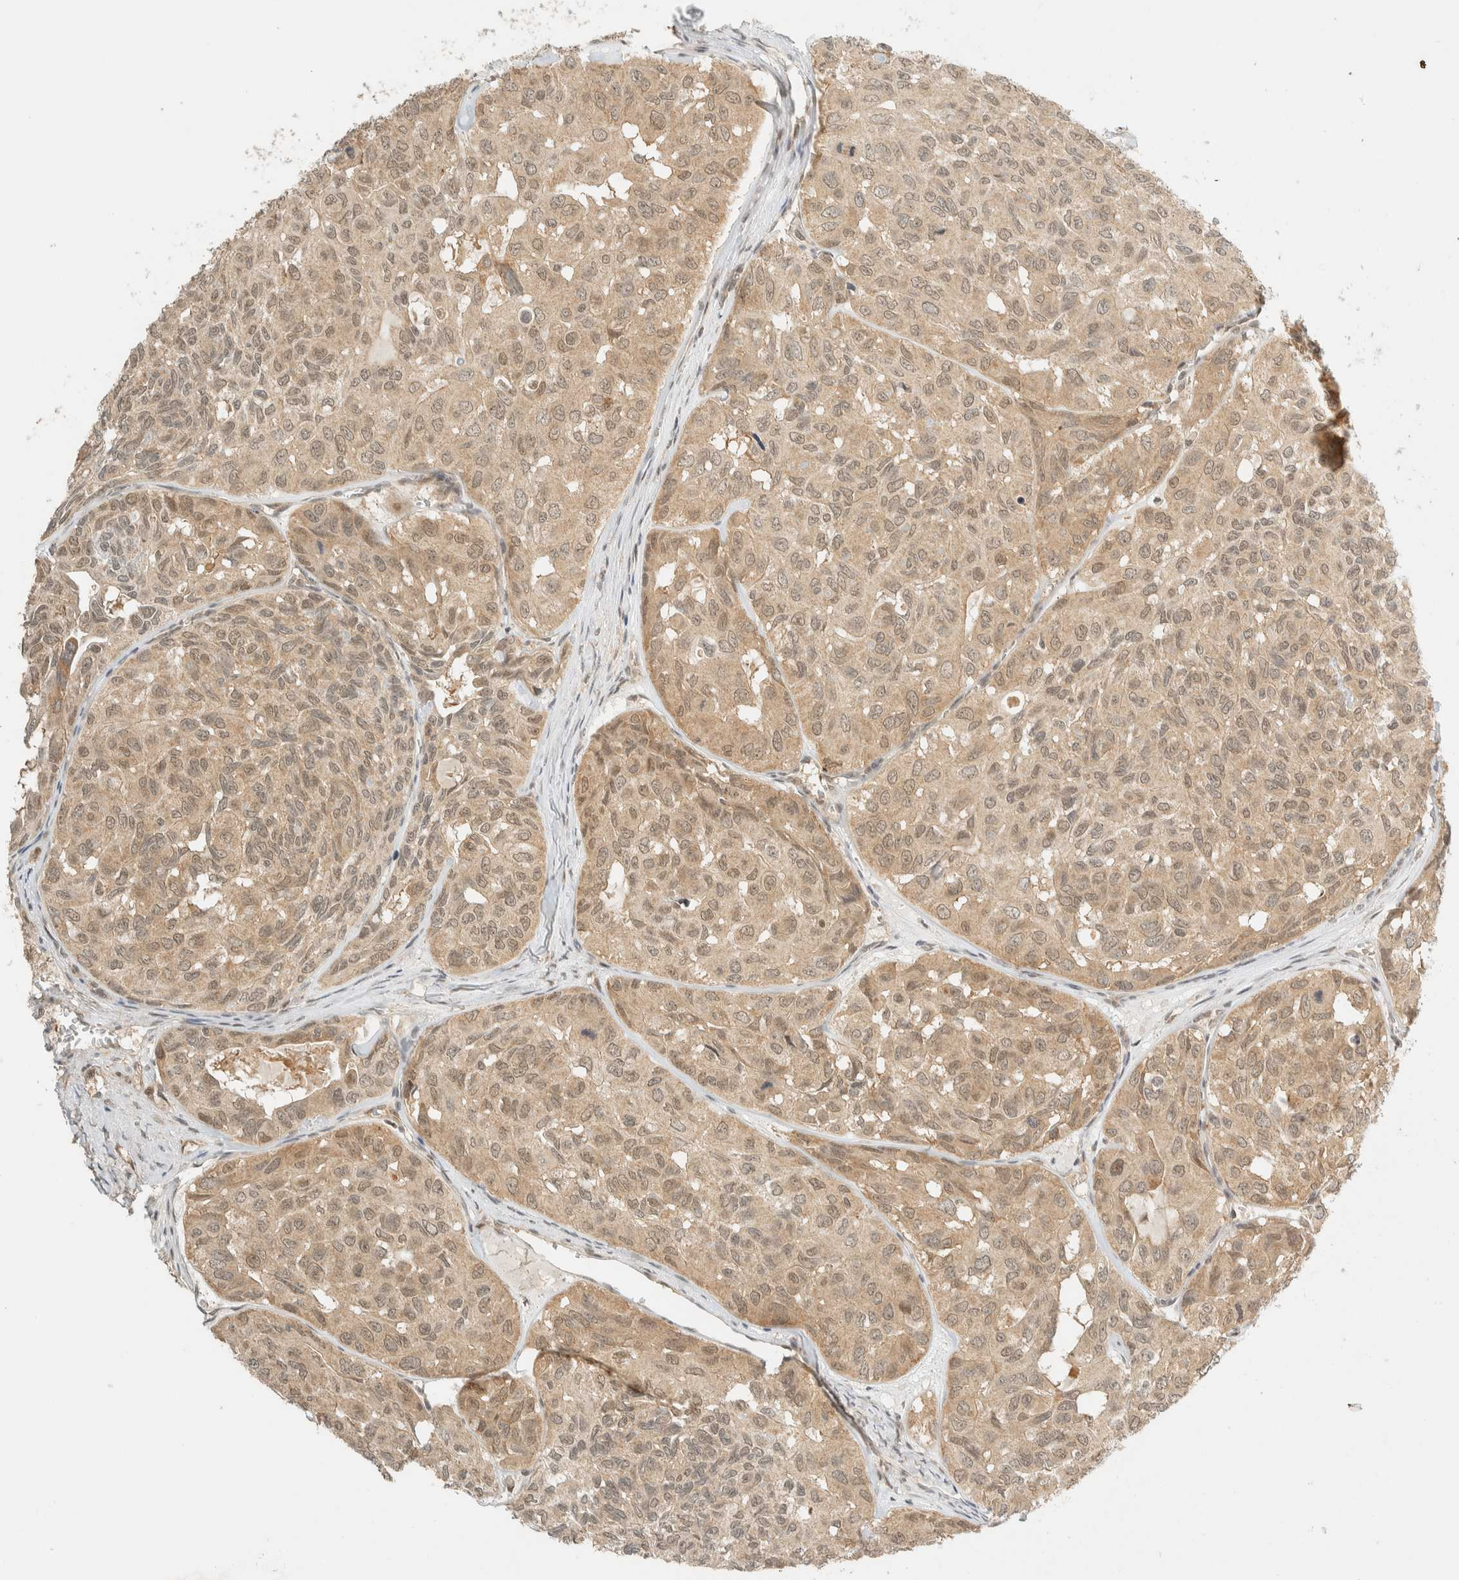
{"staining": {"intensity": "moderate", "quantity": ">75%", "location": "cytoplasmic/membranous"}, "tissue": "head and neck cancer", "cell_type": "Tumor cells", "image_type": "cancer", "snomed": [{"axis": "morphology", "description": "Adenocarcinoma, NOS"}, {"axis": "topography", "description": "Salivary gland, NOS"}, {"axis": "topography", "description": "Head-Neck"}], "caption": "A high-resolution image shows immunohistochemistry (IHC) staining of head and neck adenocarcinoma, which exhibits moderate cytoplasmic/membranous positivity in about >75% of tumor cells.", "gene": "KIFAP3", "patient": {"sex": "female", "age": 76}}